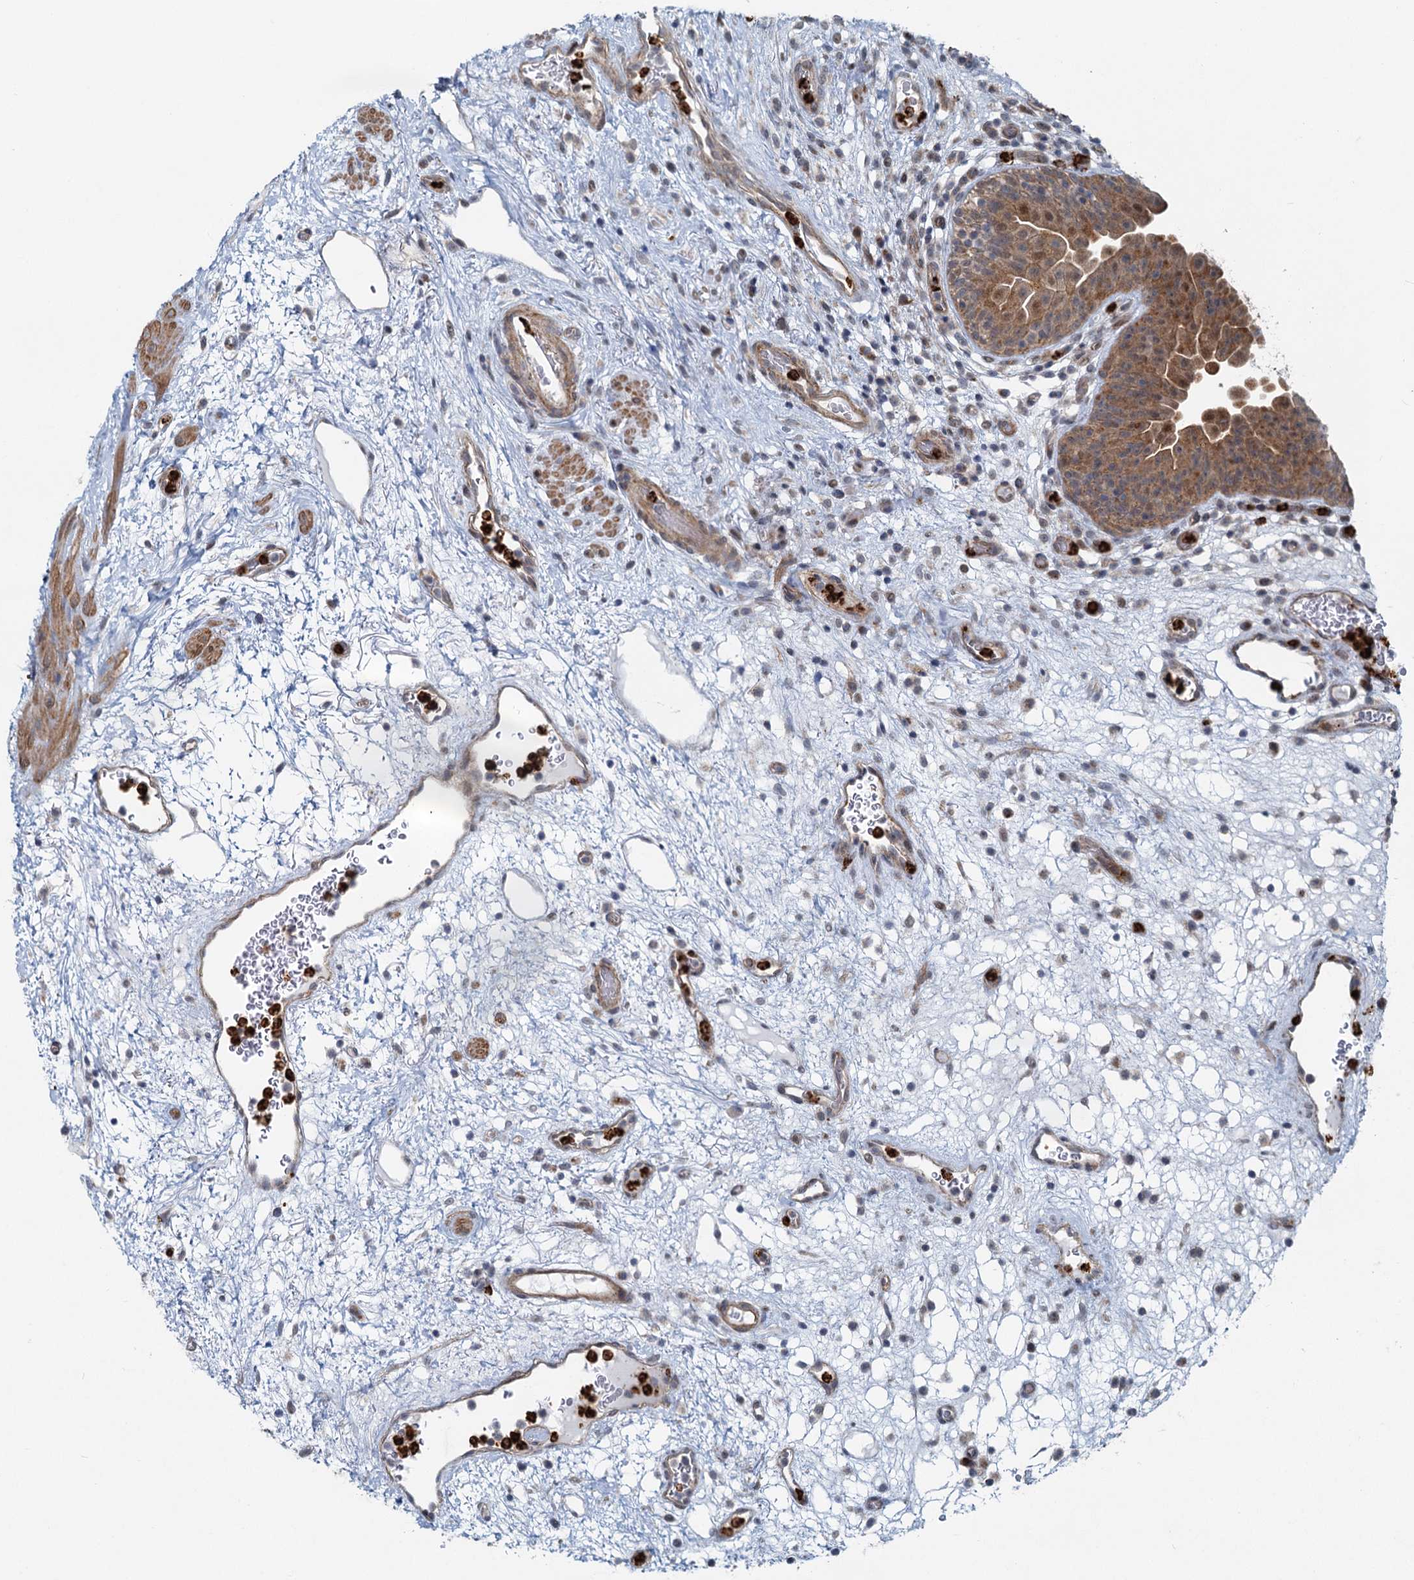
{"staining": {"intensity": "moderate", "quantity": ">75%", "location": "cytoplasmic/membranous"}, "tissue": "urinary bladder", "cell_type": "Urothelial cells", "image_type": "normal", "snomed": [{"axis": "morphology", "description": "Normal tissue, NOS"}, {"axis": "topography", "description": "Urinary bladder"}], "caption": "This histopathology image shows normal urinary bladder stained with immunohistochemistry (IHC) to label a protein in brown. The cytoplasmic/membranous of urothelial cells show moderate positivity for the protein. Nuclei are counter-stained blue.", "gene": "ADCY2", "patient": {"sex": "male", "age": 71}}